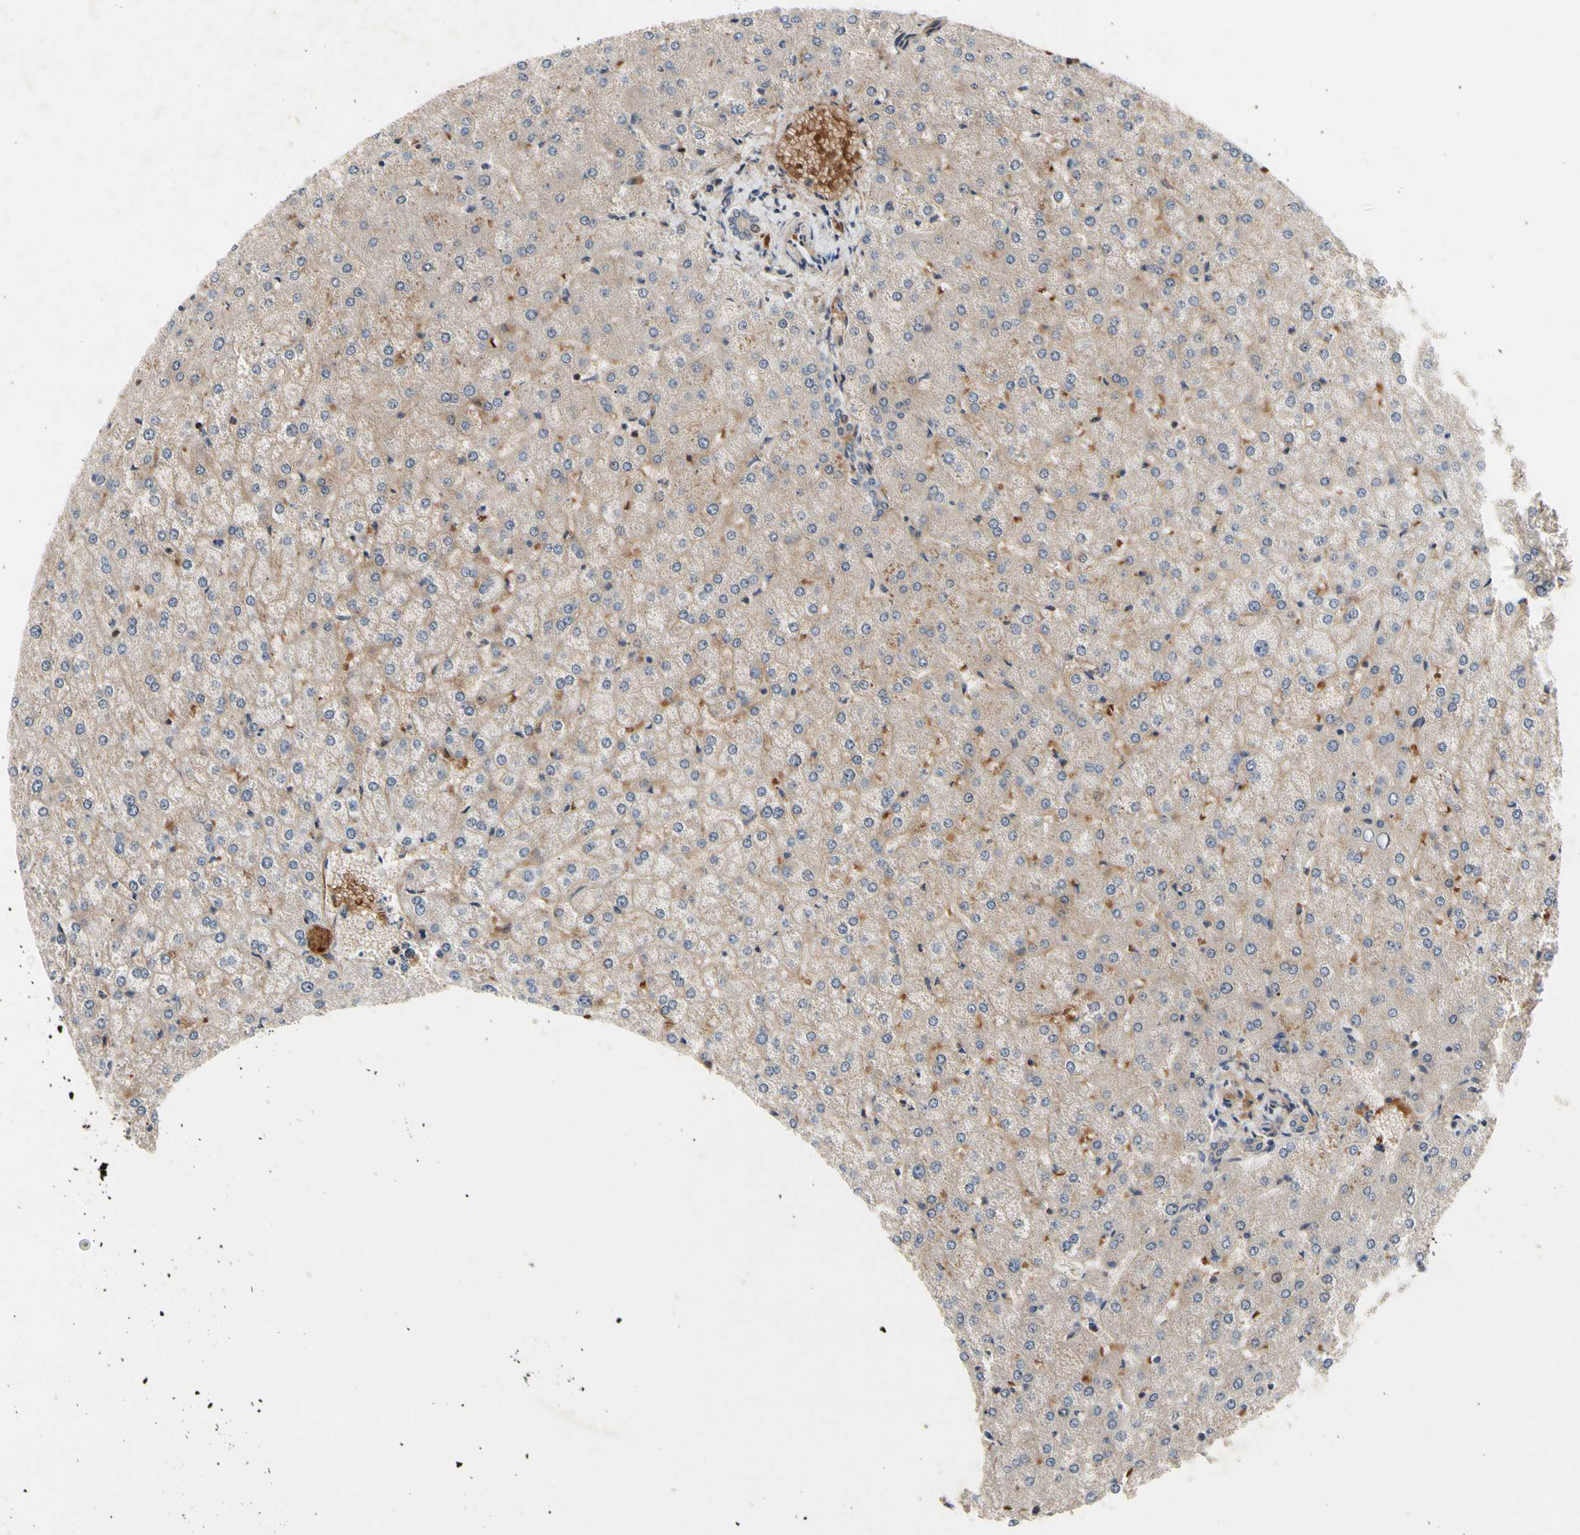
{"staining": {"intensity": "weak", "quantity": ">75%", "location": "cytoplasmic/membranous"}, "tissue": "liver", "cell_type": "Cholangiocytes", "image_type": "normal", "snomed": [{"axis": "morphology", "description": "Normal tissue, NOS"}, {"axis": "topography", "description": "Liver"}], "caption": "This is a histology image of immunohistochemistry staining of unremarkable liver, which shows weak positivity in the cytoplasmic/membranous of cholangiocytes.", "gene": "HMGCR", "patient": {"sex": "female", "age": 32}}